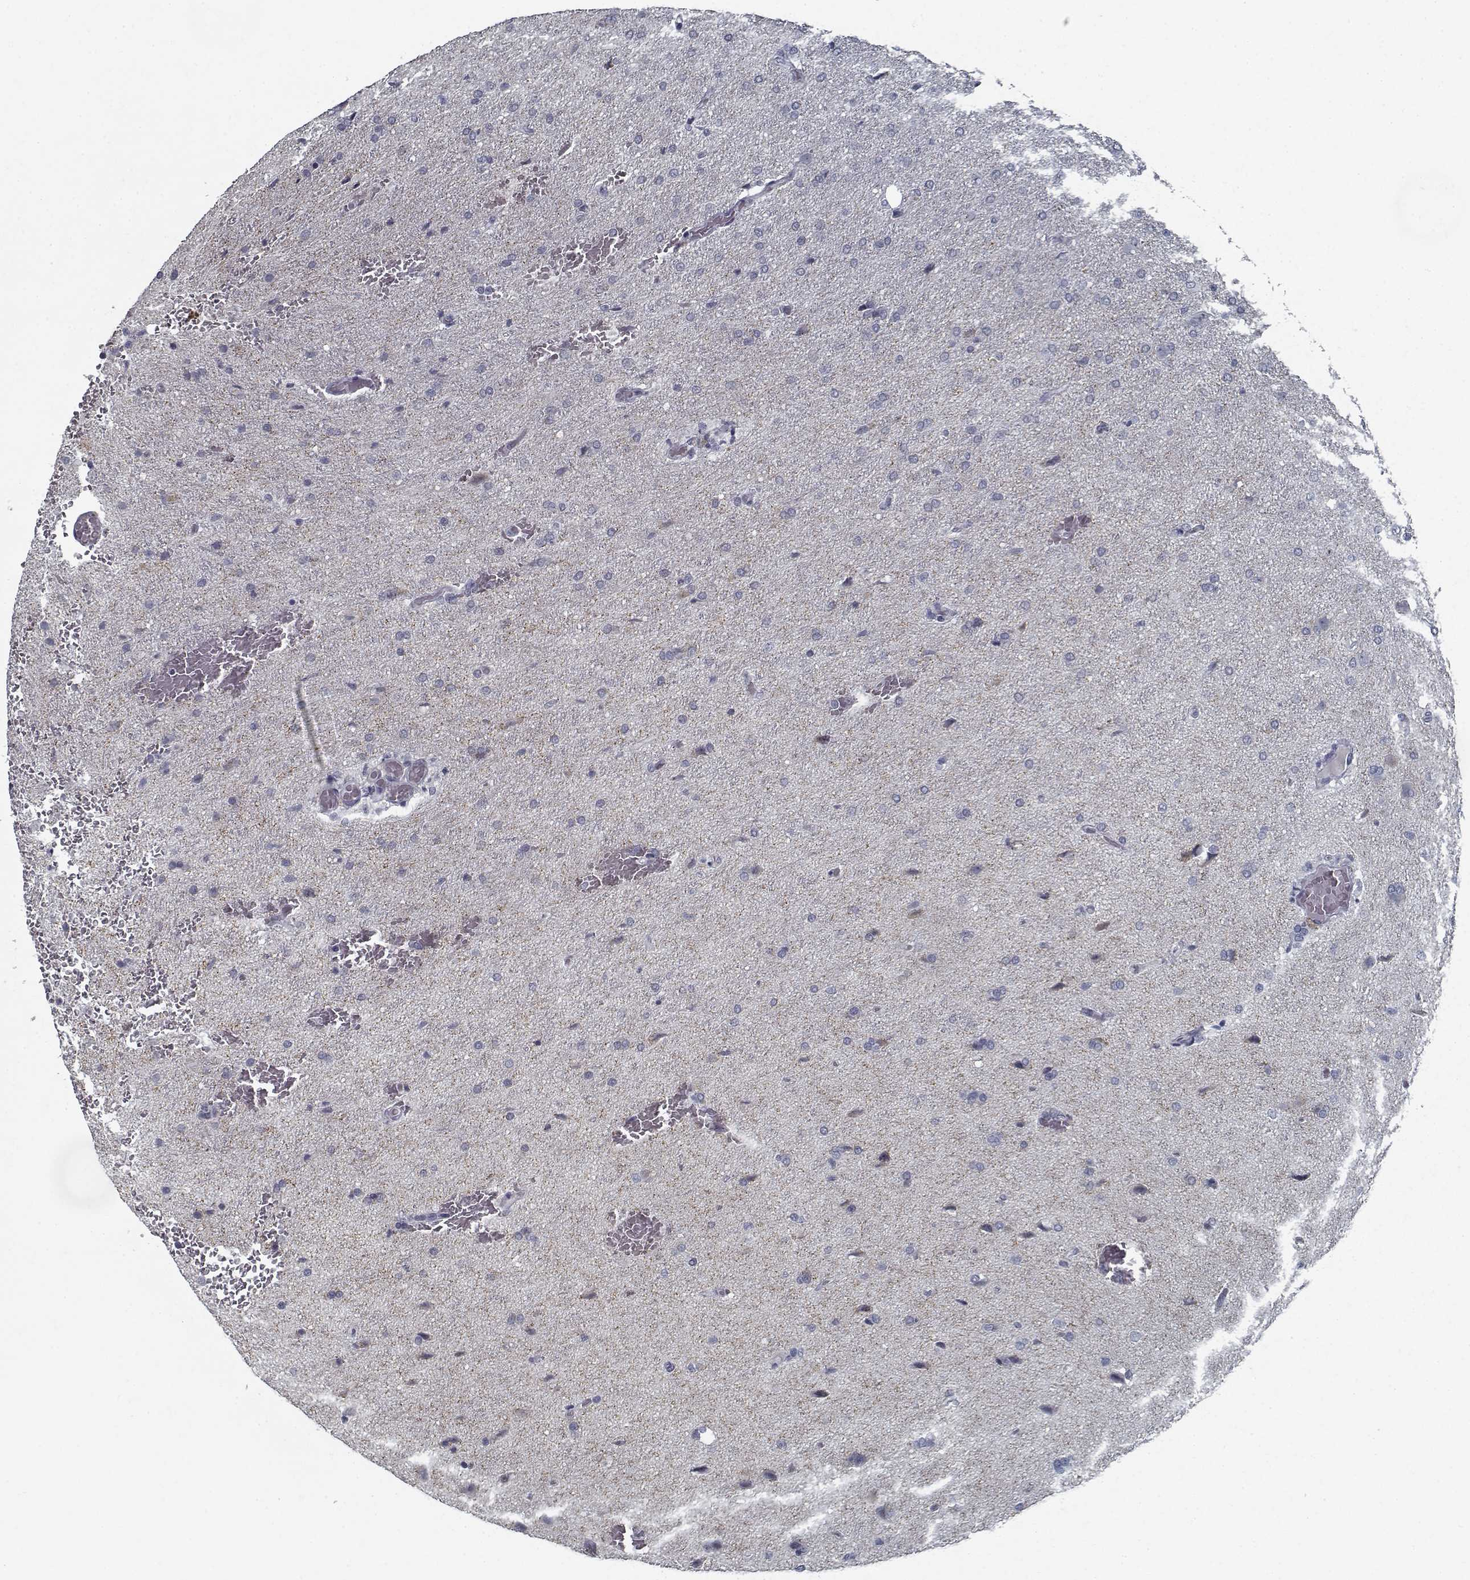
{"staining": {"intensity": "negative", "quantity": "none", "location": "none"}, "tissue": "glioma", "cell_type": "Tumor cells", "image_type": "cancer", "snomed": [{"axis": "morphology", "description": "Glioma, malignant, High grade"}, {"axis": "topography", "description": "Brain"}], "caption": "DAB (3,3'-diaminobenzidine) immunohistochemical staining of glioma exhibits no significant expression in tumor cells.", "gene": "GAD2", "patient": {"sex": "male", "age": 68}}